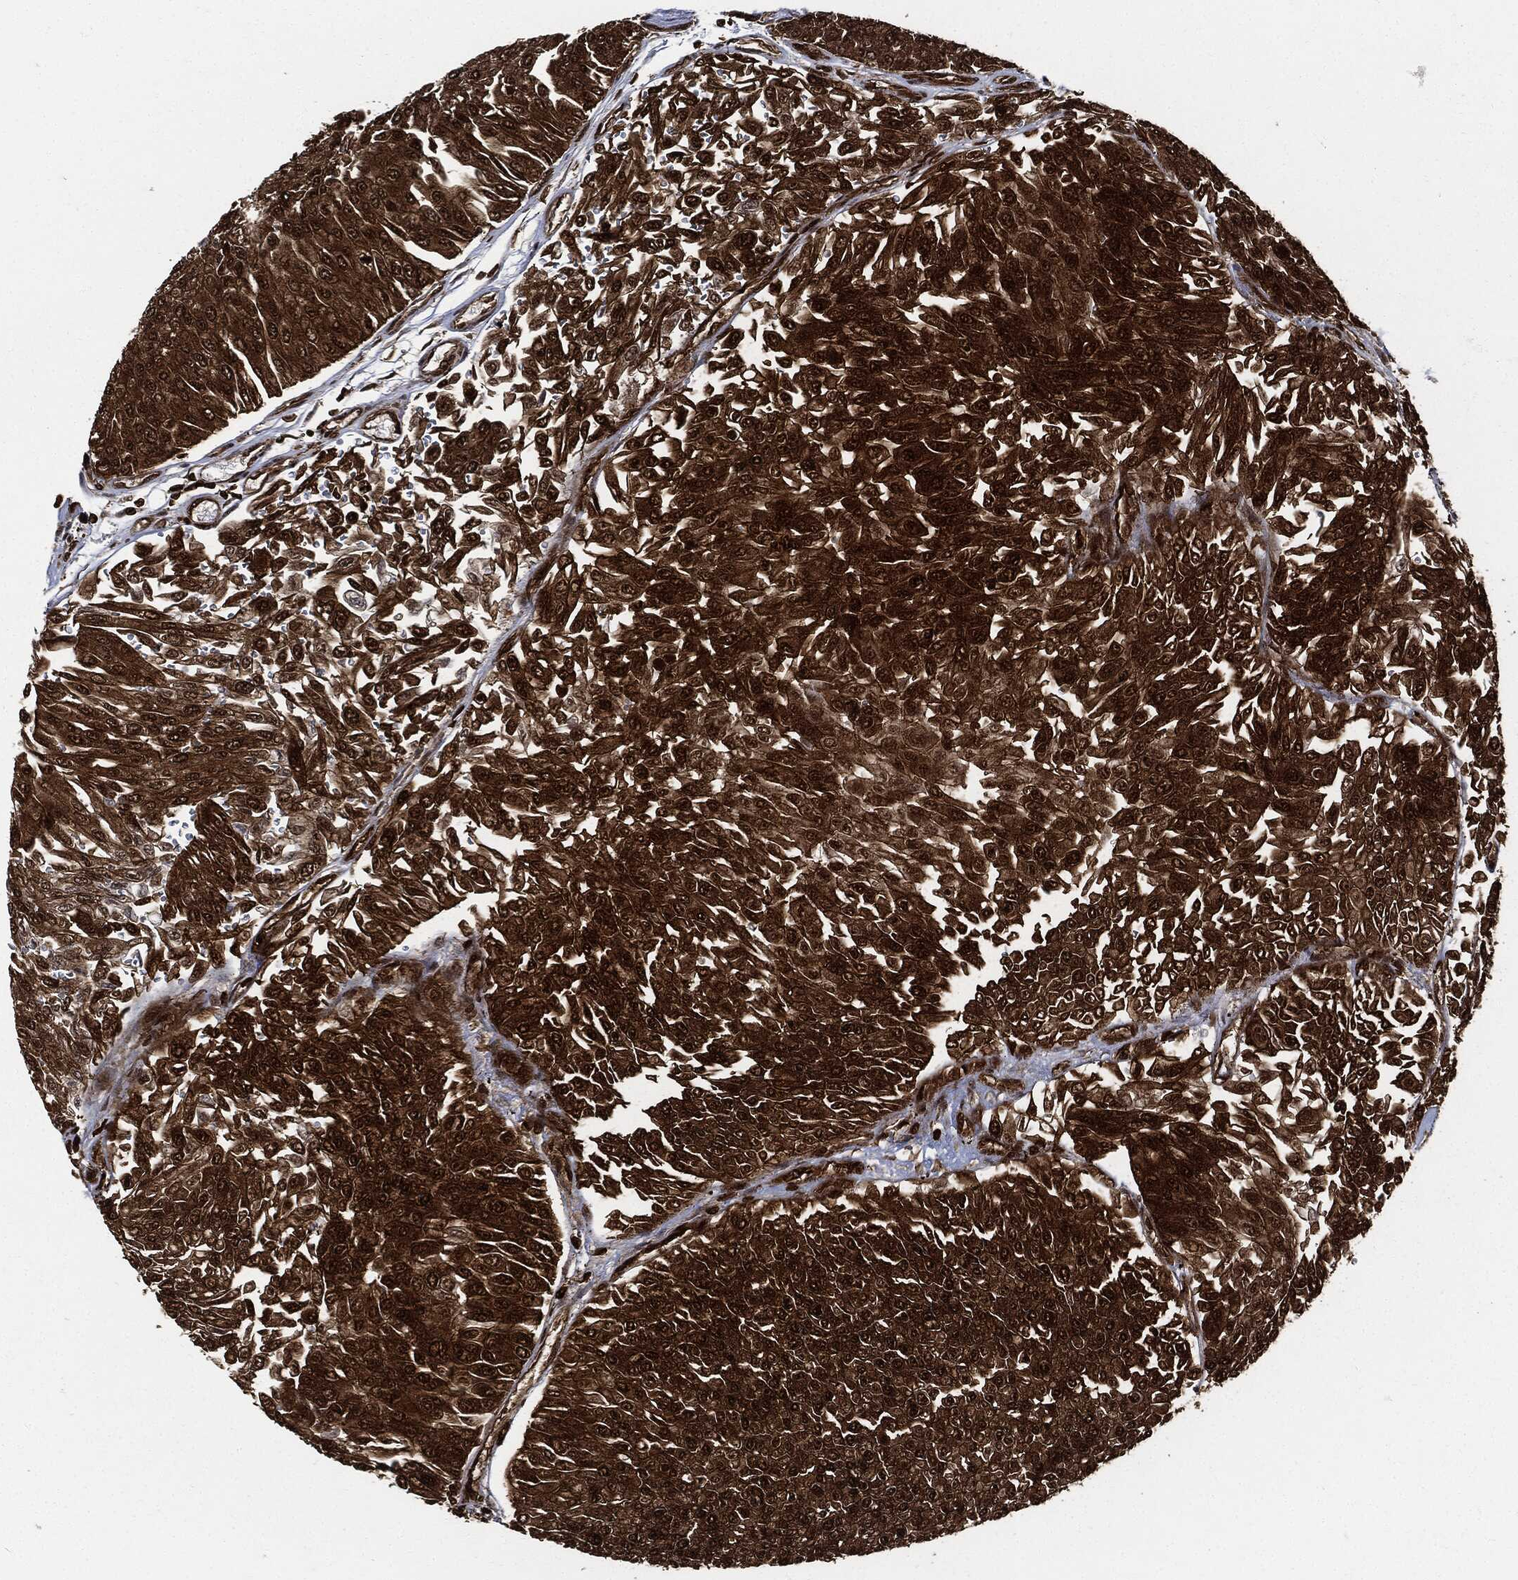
{"staining": {"intensity": "strong", "quantity": ">75%", "location": "cytoplasmic/membranous"}, "tissue": "urothelial cancer", "cell_type": "Tumor cells", "image_type": "cancer", "snomed": [{"axis": "morphology", "description": "Urothelial carcinoma, Low grade"}, {"axis": "topography", "description": "Urinary bladder"}], "caption": "Low-grade urothelial carcinoma stained with DAB IHC shows high levels of strong cytoplasmic/membranous staining in approximately >75% of tumor cells.", "gene": "YWHAB", "patient": {"sex": "male", "age": 67}}